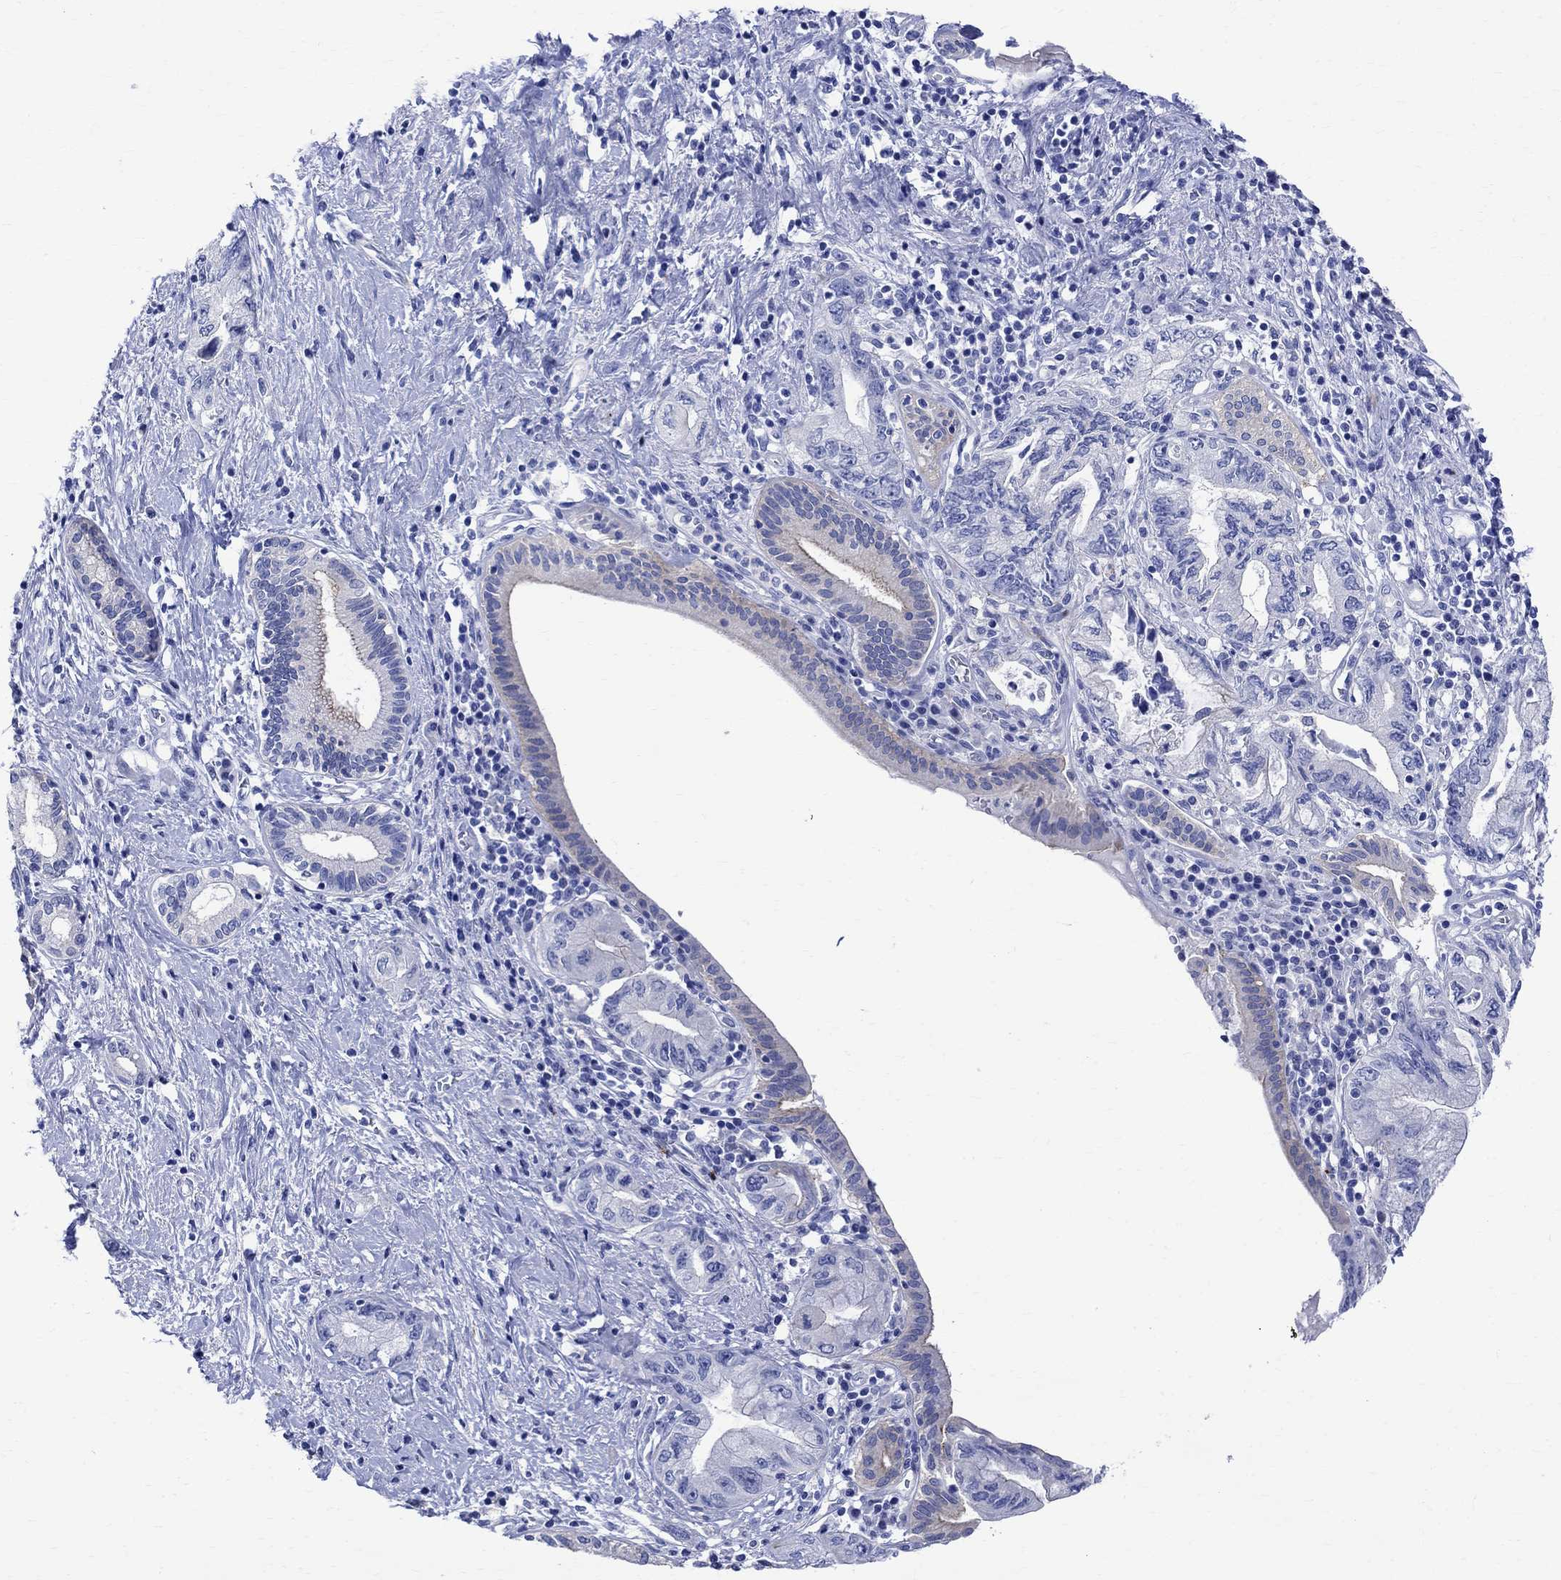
{"staining": {"intensity": "weak", "quantity": "<25%", "location": "cytoplasmic/membranous"}, "tissue": "pancreatic cancer", "cell_type": "Tumor cells", "image_type": "cancer", "snomed": [{"axis": "morphology", "description": "Adenocarcinoma, NOS"}, {"axis": "topography", "description": "Pancreas"}], "caption": "Protein analysis of pancreatic adenocarcinoma shows no significant expression in tumor cells. Nuclei are stained in blue.", "gene": "PARVB", "patient": {"sex": "female", "age": 73}}